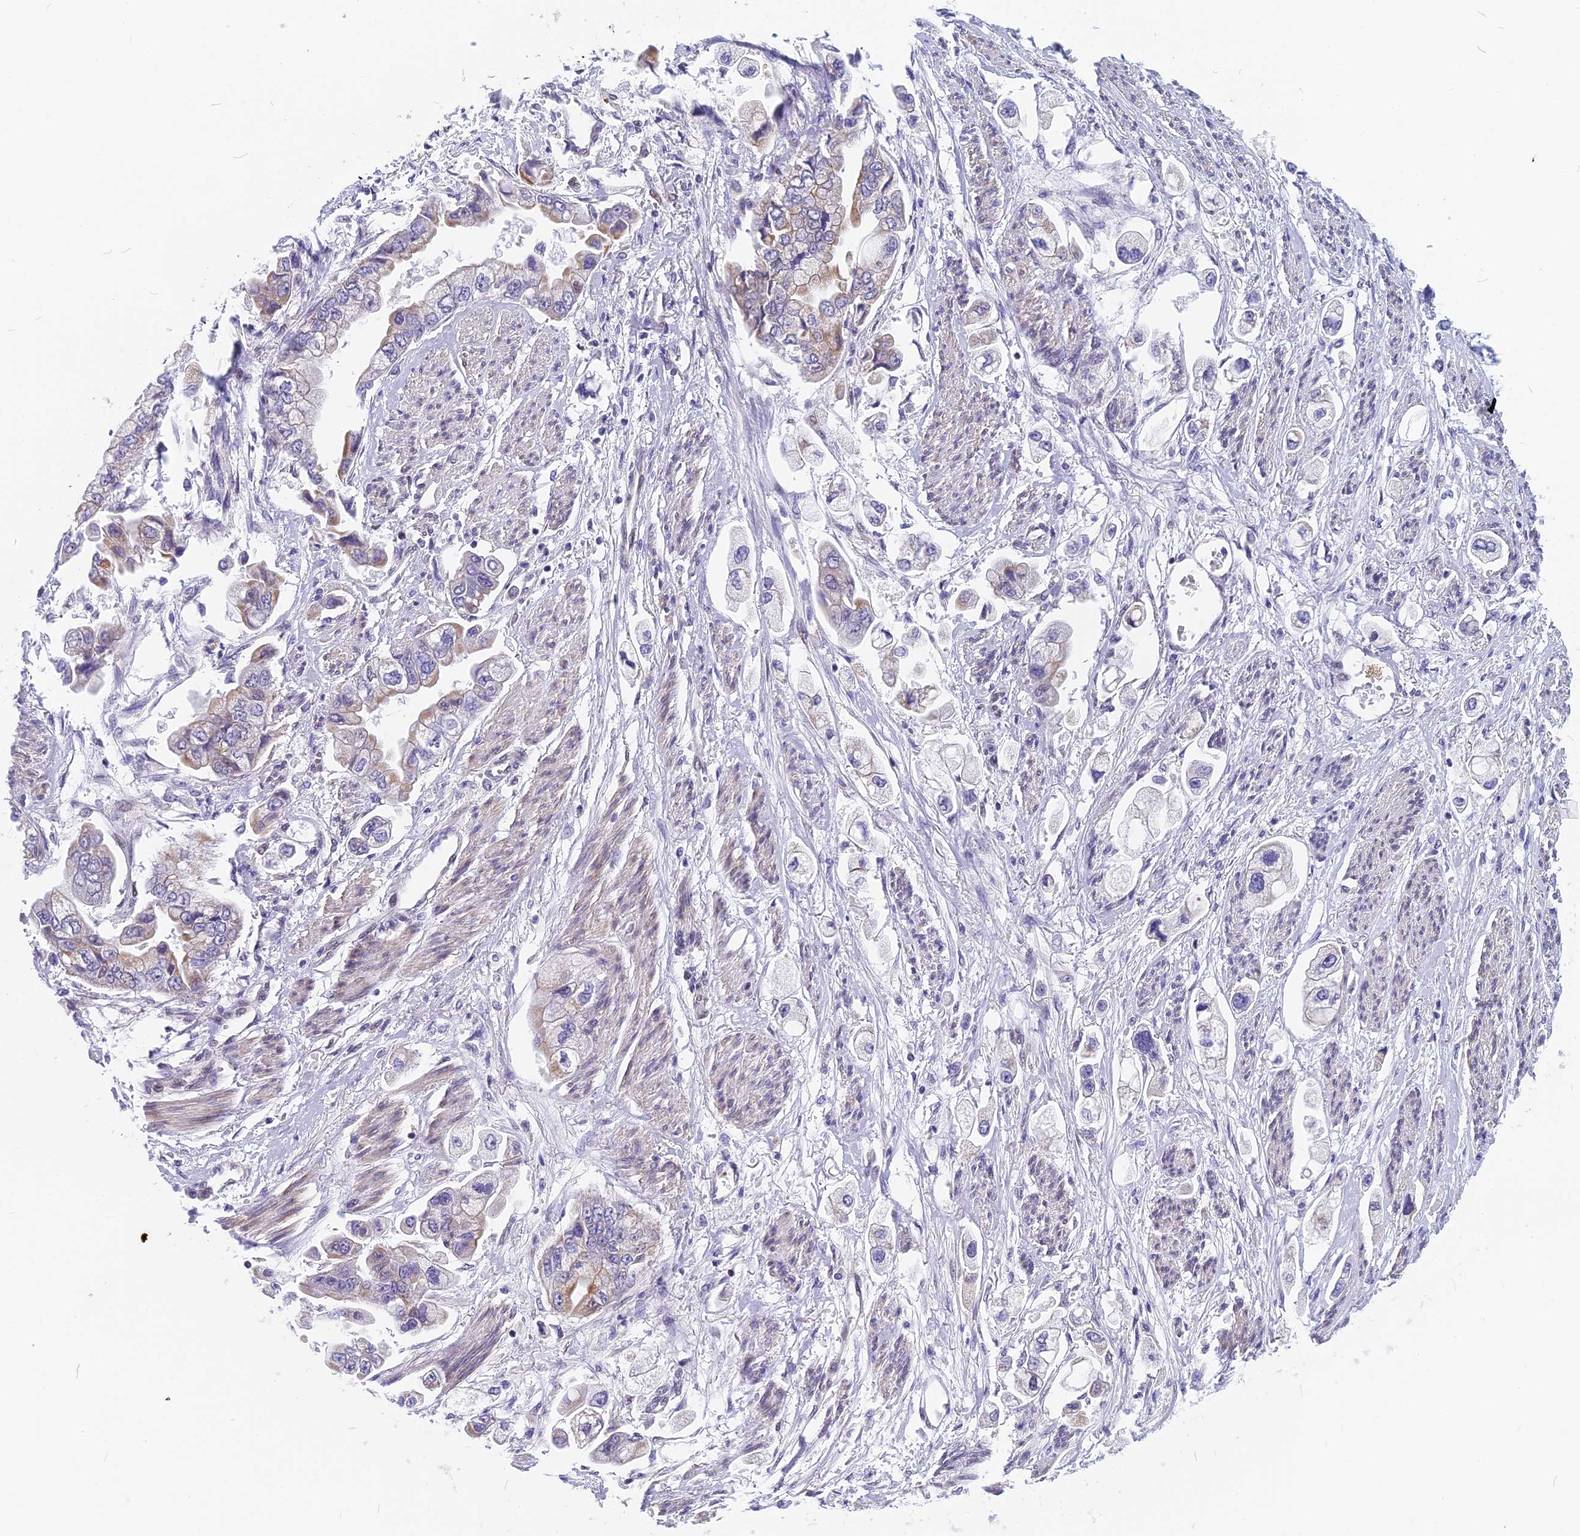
{"staining": {"intensity": "weak", "quantity": "<25%", "location": "cytoplasmic/membranous"}, "tissue": "stomach cancer", "cell_type": "Tumor cells", "image_type": "cancer", "snomed": [{"axis": "morphology", "description": "Adenocarcinoma, NOS"}, {"axis": "topography", "description": "Stomach"}], "caption": "High power microscopy micrograph of an IHC image of stomach cancer (adenocarcinoma), revealing no significant expression in tumor cells.", "gene": "CMC1", "patient": {"sex": "male", "age": 62}}